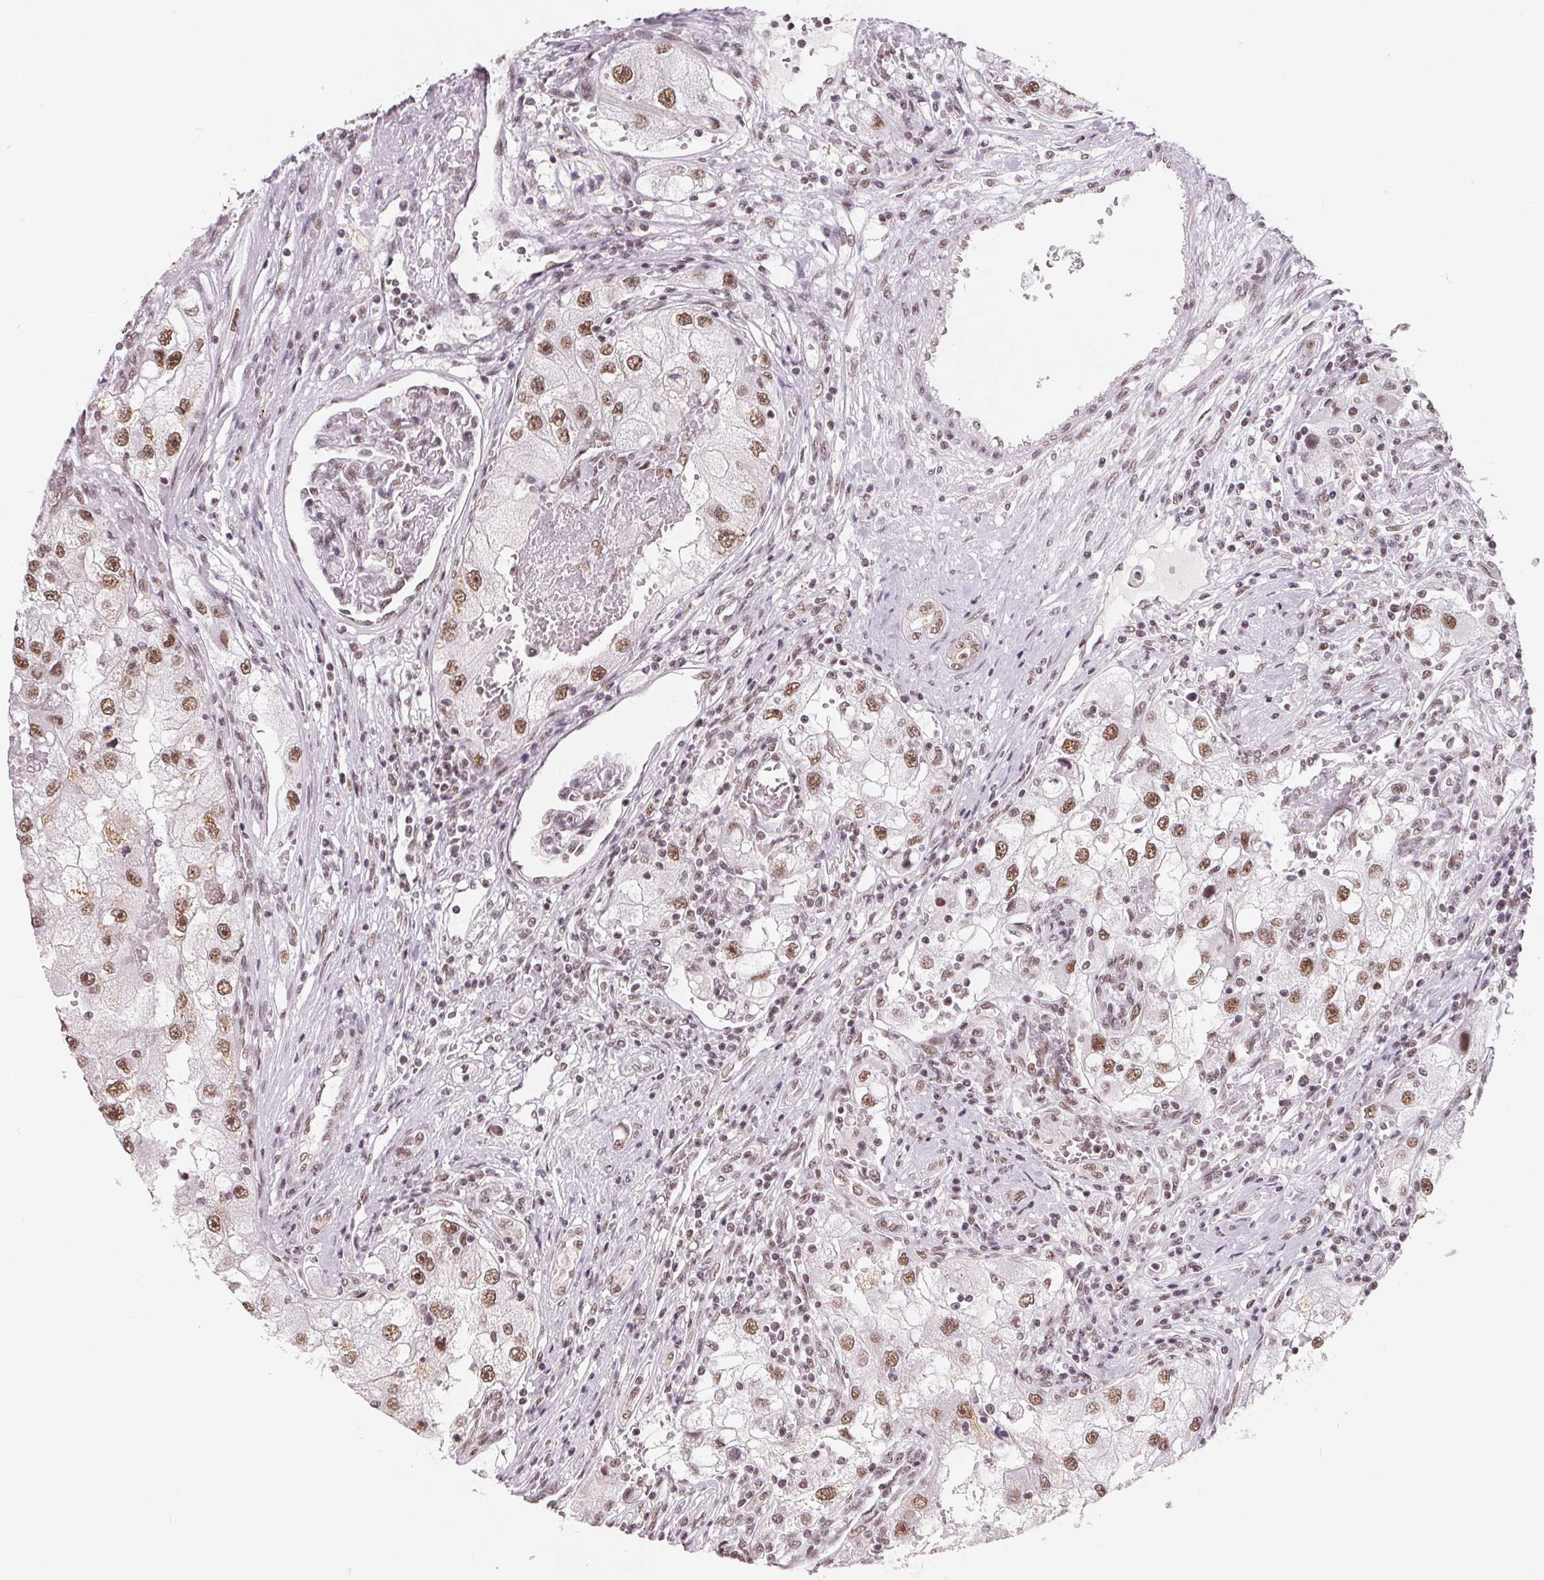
{"staining": {"intensity": "moderate", "quantity": ">75%", "location": "nuclear"}, "tissue": "renal cancer", "cell_type": "Tumor cells", "image_type": "cancer", "snomed": [{"axis": "morphology", "description": "Adenocarcinoma, NOS"}, {"axis": "topography", "description": "Kidney"}], "caption": "Brown immunohistochemical staining in renal cancer (adenocarcinoma) displays moderate nuclear staining in about >75% of tumor cells.", "gene": "TCERG1", "patient": {"sex": "male", "age": 63}}